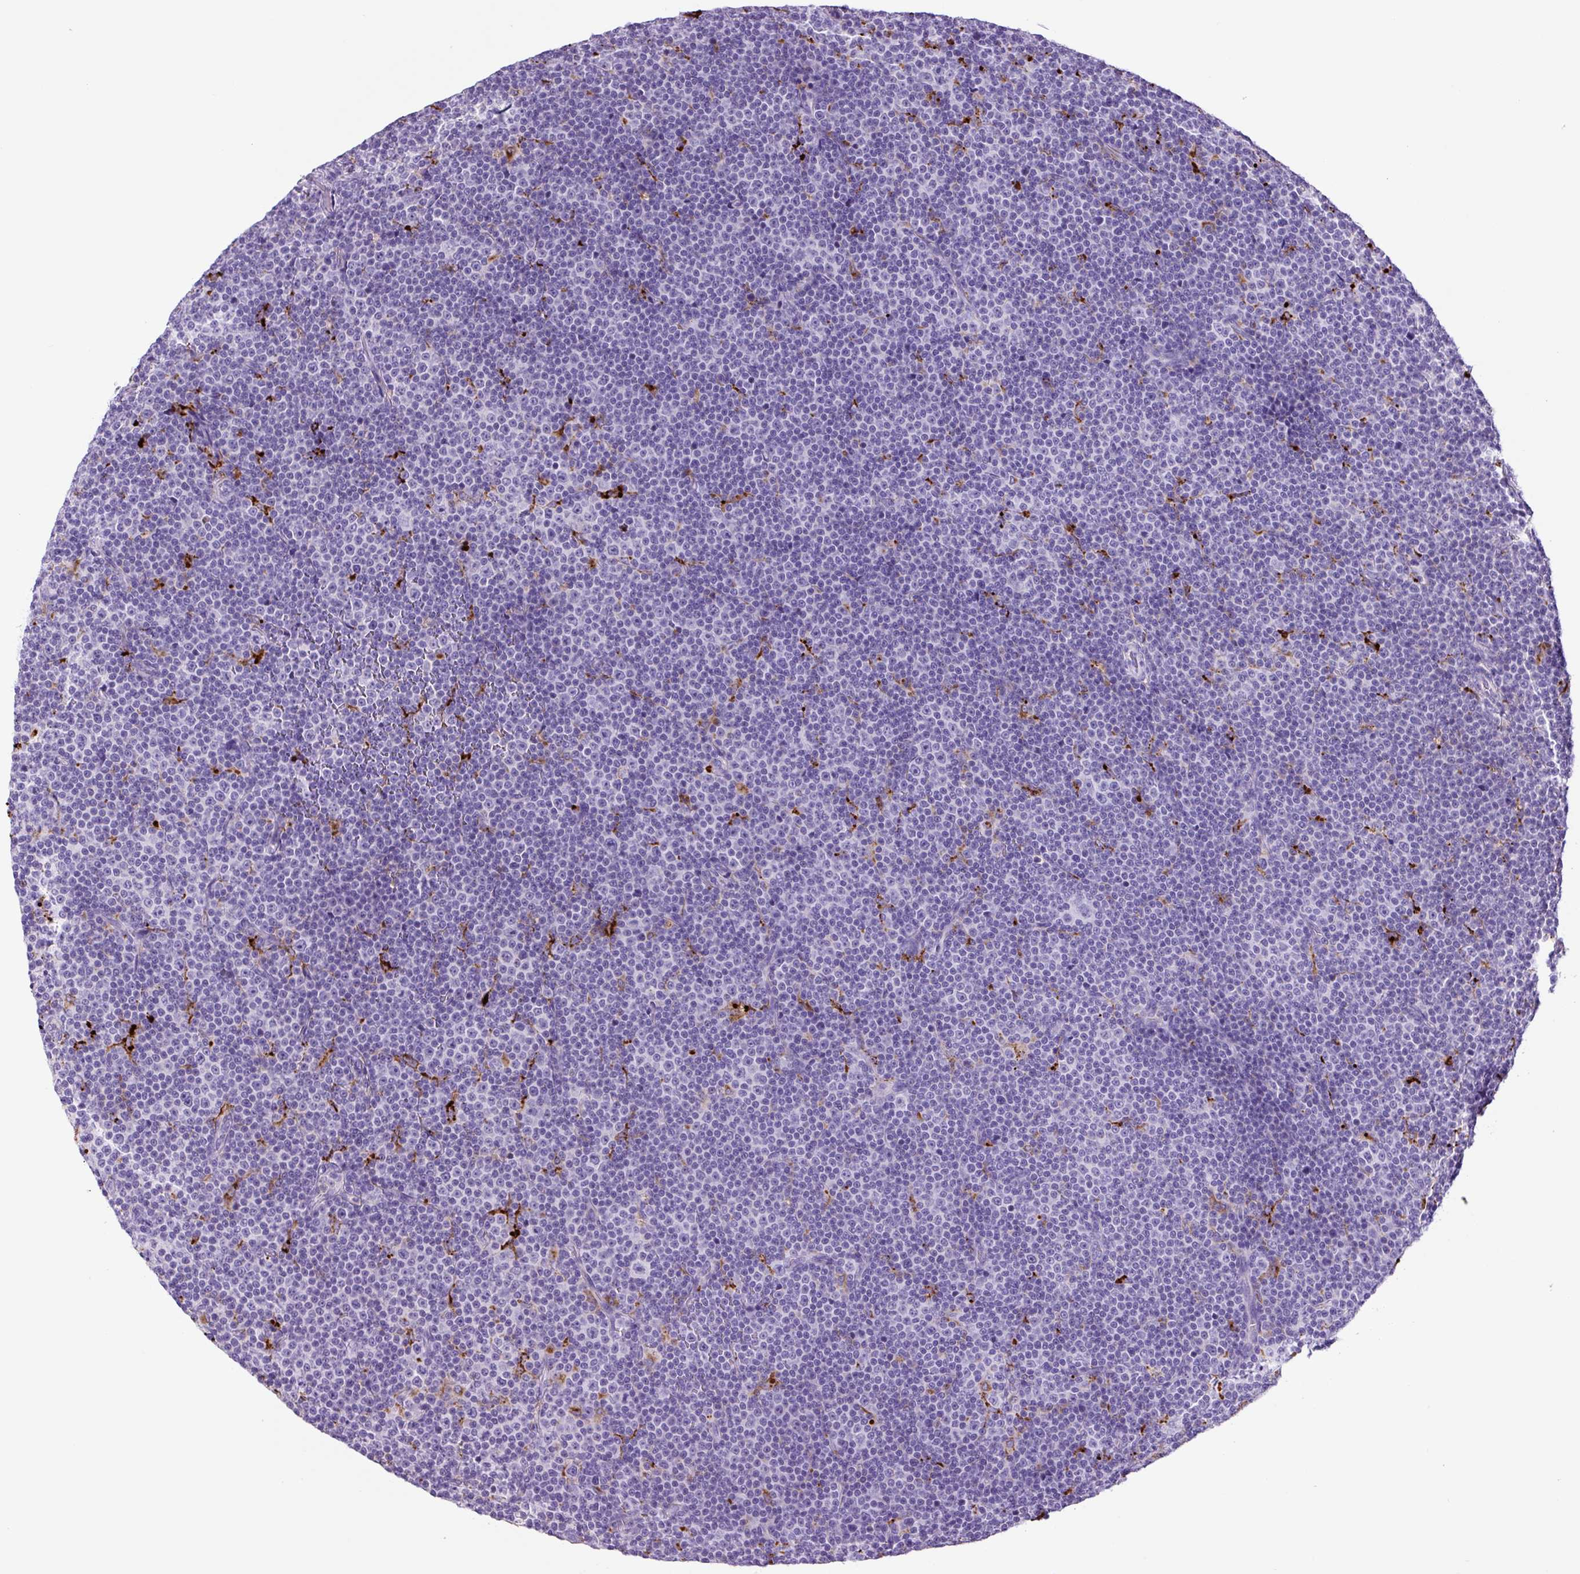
{"staining": {"intensity": "negative", "quantity": "none", "location": "none"}, "tissue": "lymphoma", "cell_type": "Tumor cells", "image_type": "cancer", "snomed": [{"axis": "morphology", "description": "Malignant lymphoma, non-Hodgkin's type, Low grade"}, {"axis": "topography", "description": "Lymph node"}], "caption": "IHC of human malignant lymphoma, non-Hodgkin's type (low-grade) demonstrates no positivity in tumor cells.", "gene": "LCN10", "patient": {"sex": "female", "age": 67}}